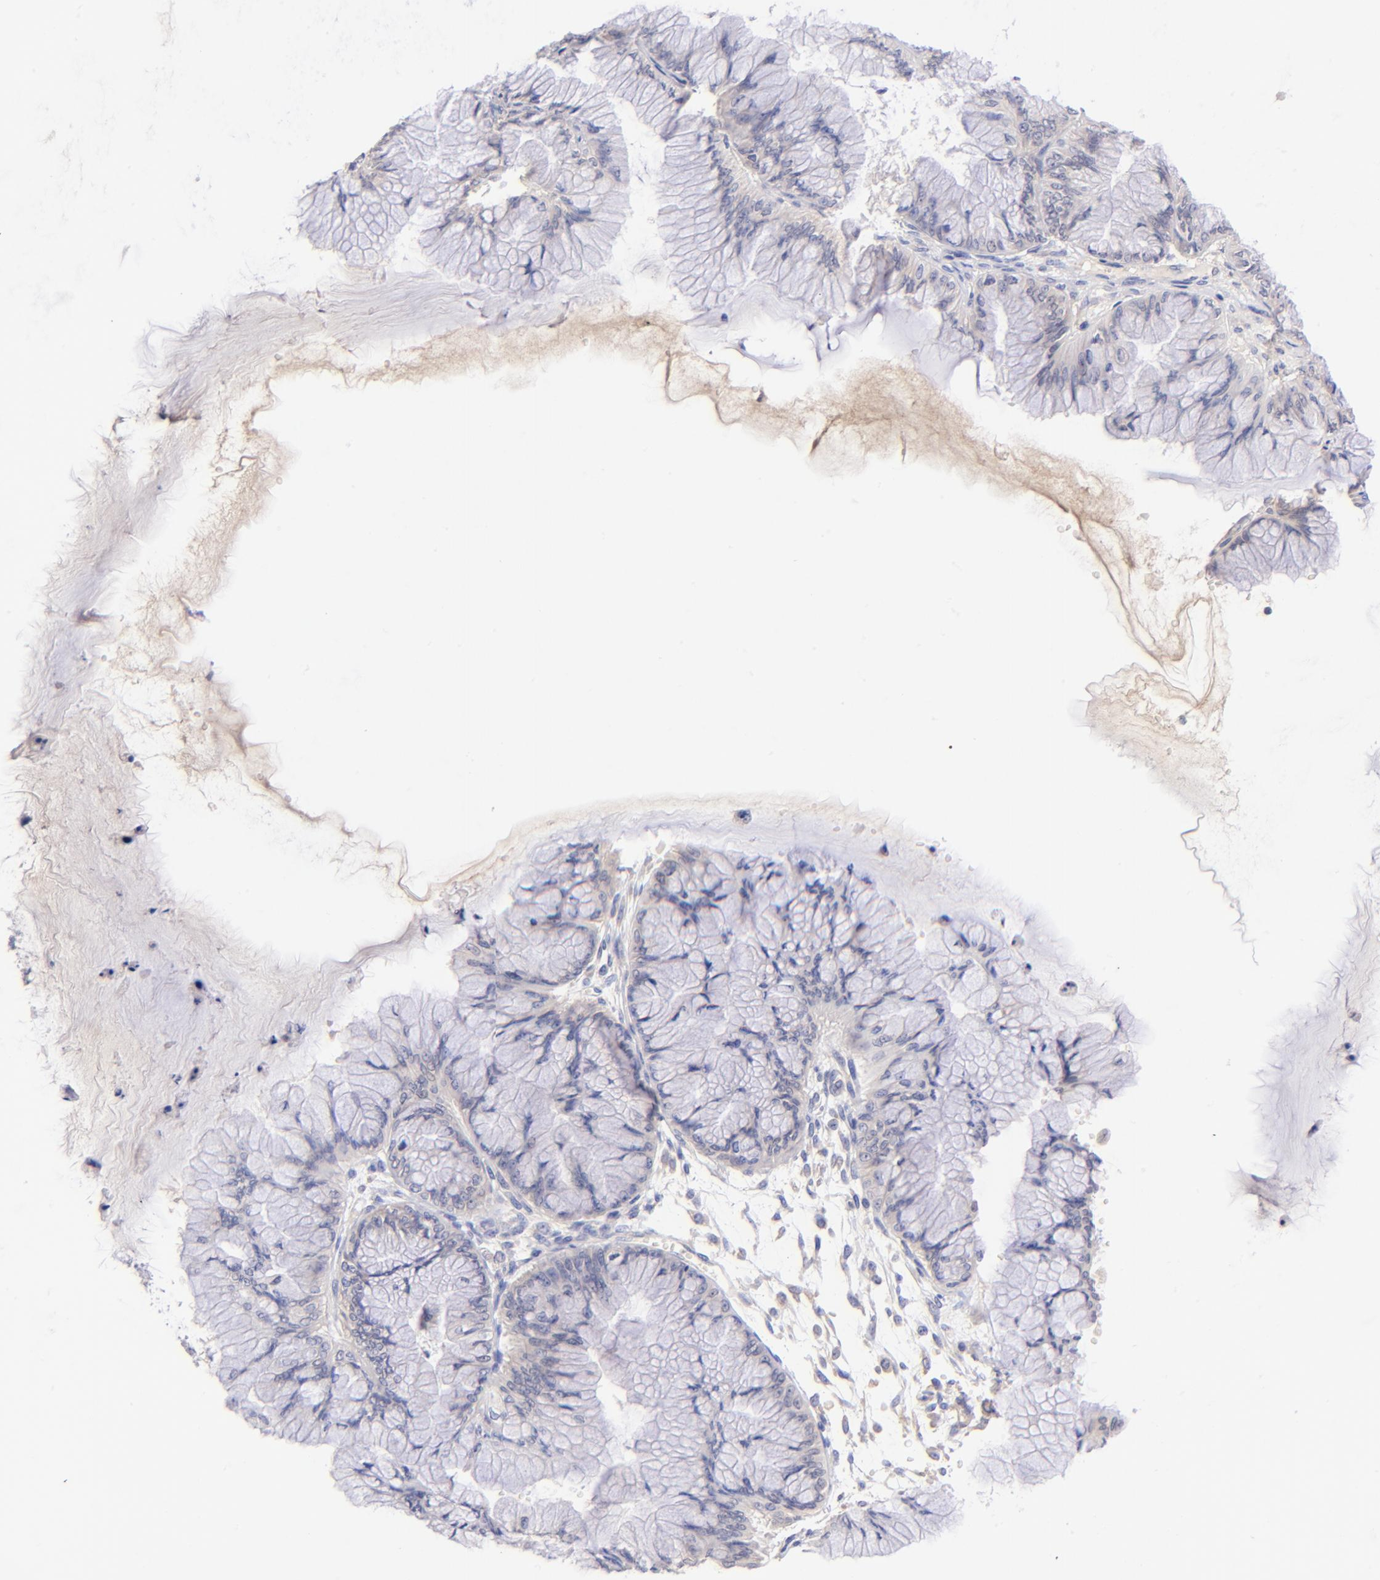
{"staining": {"intensity": "weak", "quantity": "<25%", "location": "cytoplasmic/membranous"}, "tissue": "ovarian cancer", "cell_type": "Tumor cells", "image_type": "cancer", "snomed": [{"axis": "morphology", "description": "Cystadenocarcinoma, mucinous, NOS"}, {"axis": "topography", "description": "Ovary"}], "caption": "The immunohistochemistry photomicrograph has no significant staining in tumor cells of ovarian cancer tissue.", "gene": "RPL11", "patient": {"sex": "female", "age": 63}}